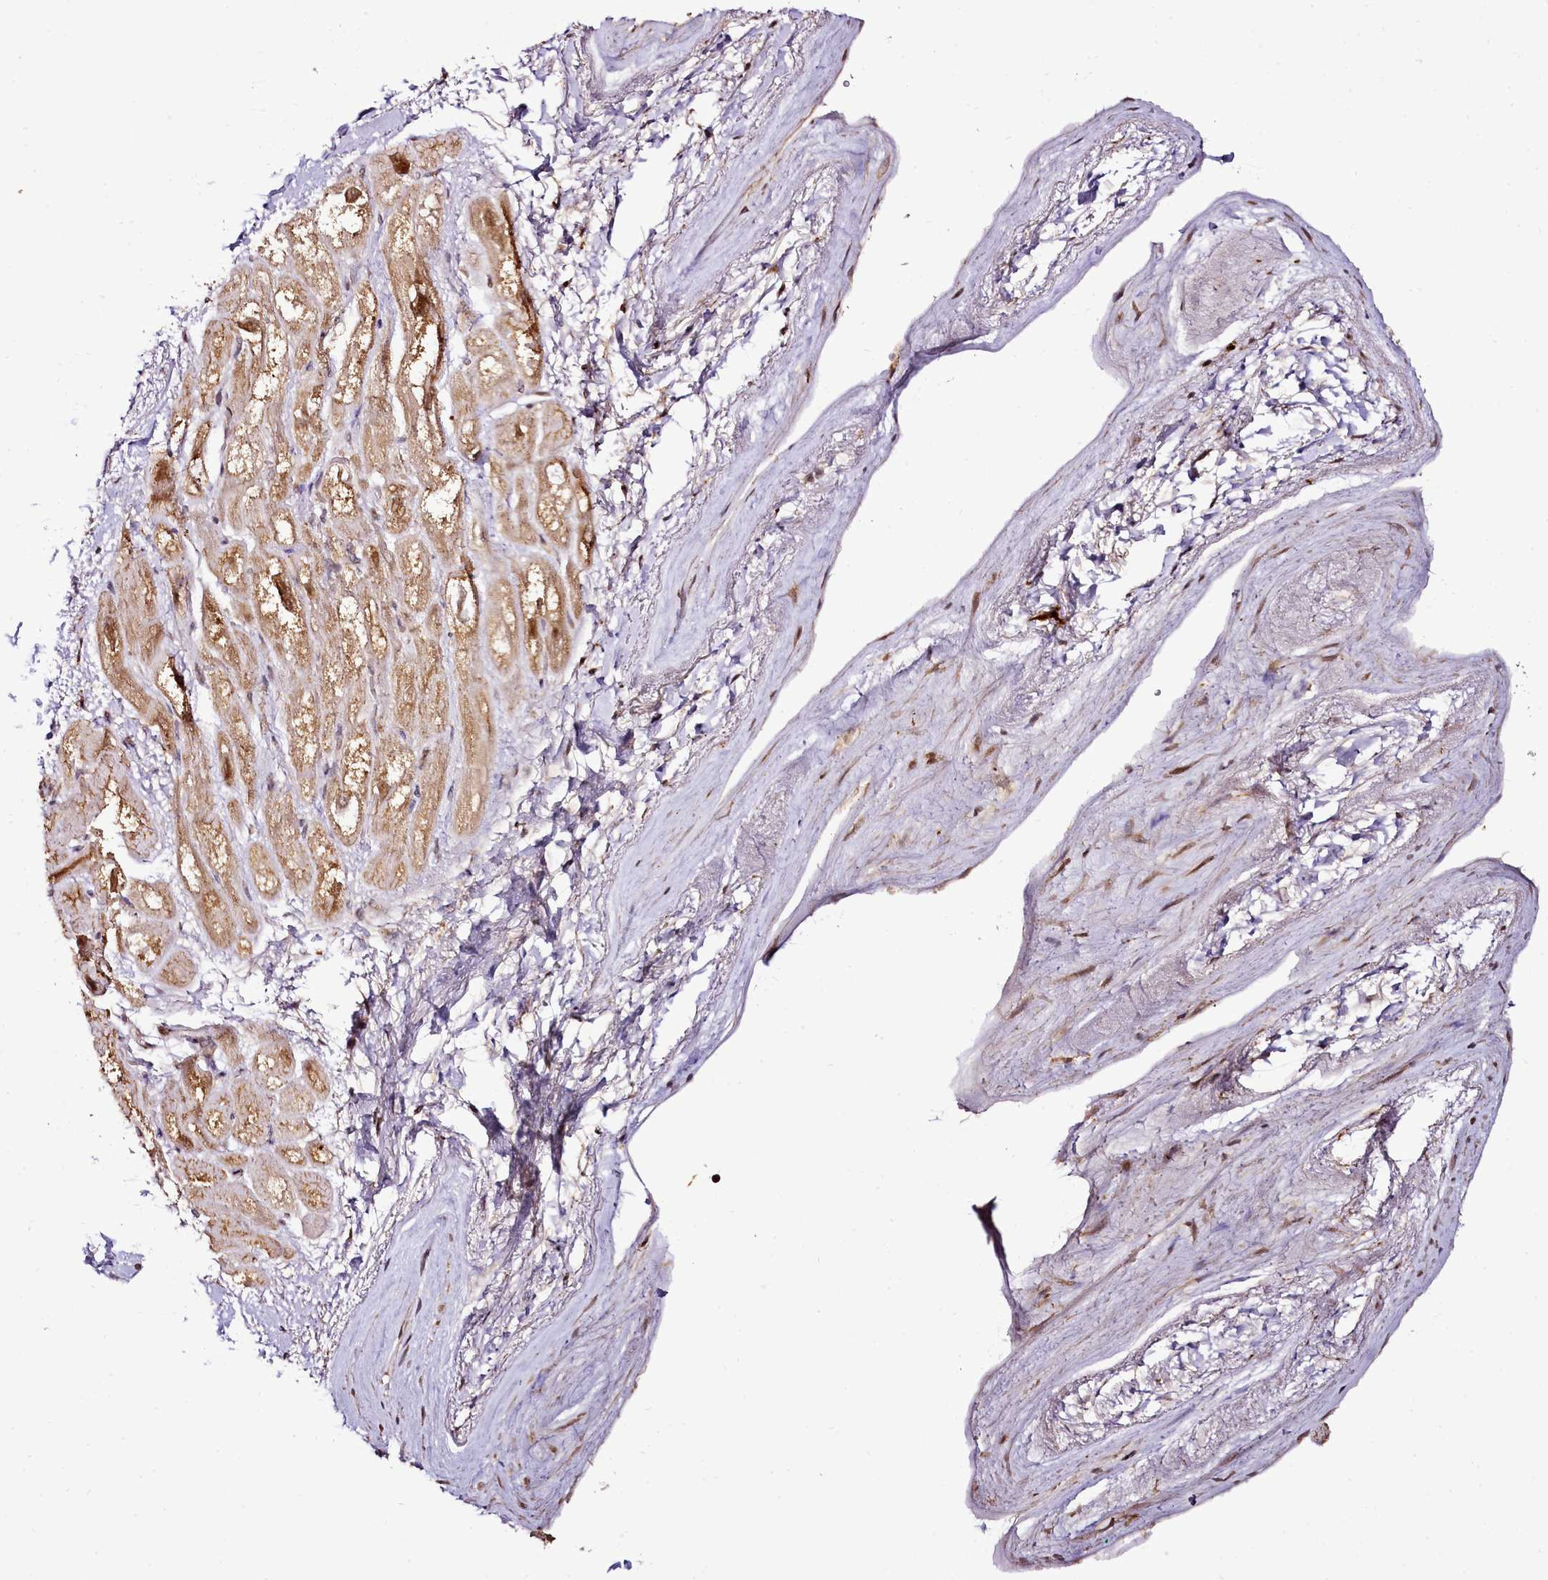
{"staining": {"intensity": "moderate", "quantity": ">75%", "location": "cytoplasmic/membranous,nuclear"}, "tissue": "heart muscle", "cell_type": "Cardiomyocytes", "image_type": "normal", "snomed": [{"axis": "morphology", "description": "Normal tissue, NOS"}, {"axis": "topography", "description": "Heart"}], "caption": "An immunohistochemistry micrograph of normal tissue is shown. Protein staining in brown labels moderate cytoplasmic/membranous,nuclear positivity in heart muscle within cardiomyocytes.", "gene": "EDIL3", "patient": {"sex": "male", "age": 50}}